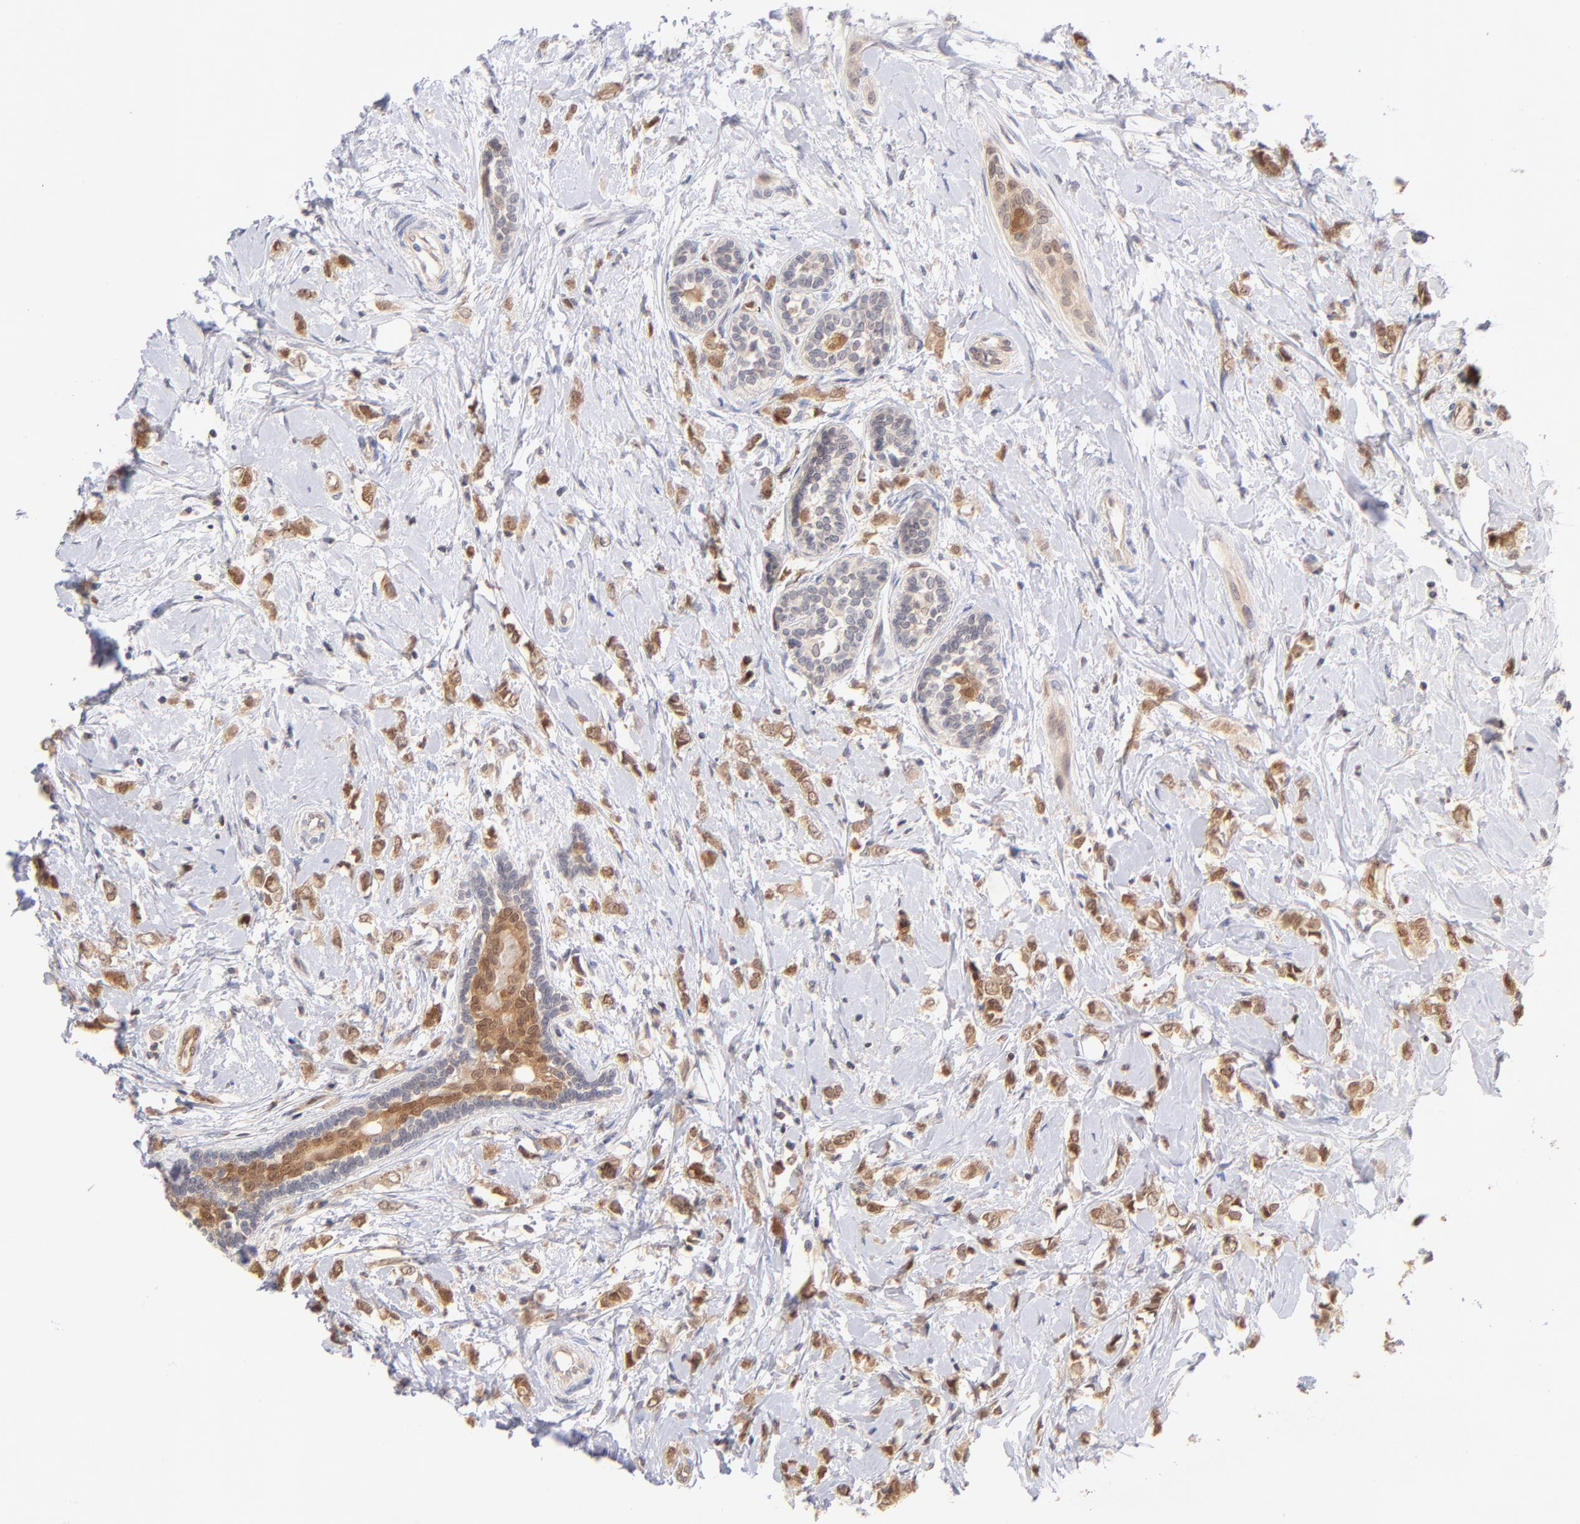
{"staining": {"intensity": "moderate", "quantity": ">75%", "location": "cytoplasmic/membranous,nuclear"}, "tissue": "breast cancer", "cell_type": "Tumor cells", "image_type": "cancer", "snomed": [{"axis": "morphology", "description": "Normal tissue, NOS"}, {"axis": "morphology", "description": "Lobular carcinoma"}, {"axis": "topography", "description": "Breast"}], "caption": "This photomicrograph demonstrates IHC staining of human lobular carcinoma (breast), with medium moderate cytoplasmic/membranous and nuclear expression in approximately >75% of tumor cells.", "gene": "CASP6", "patient": {"sex": "female", "age": 47}}